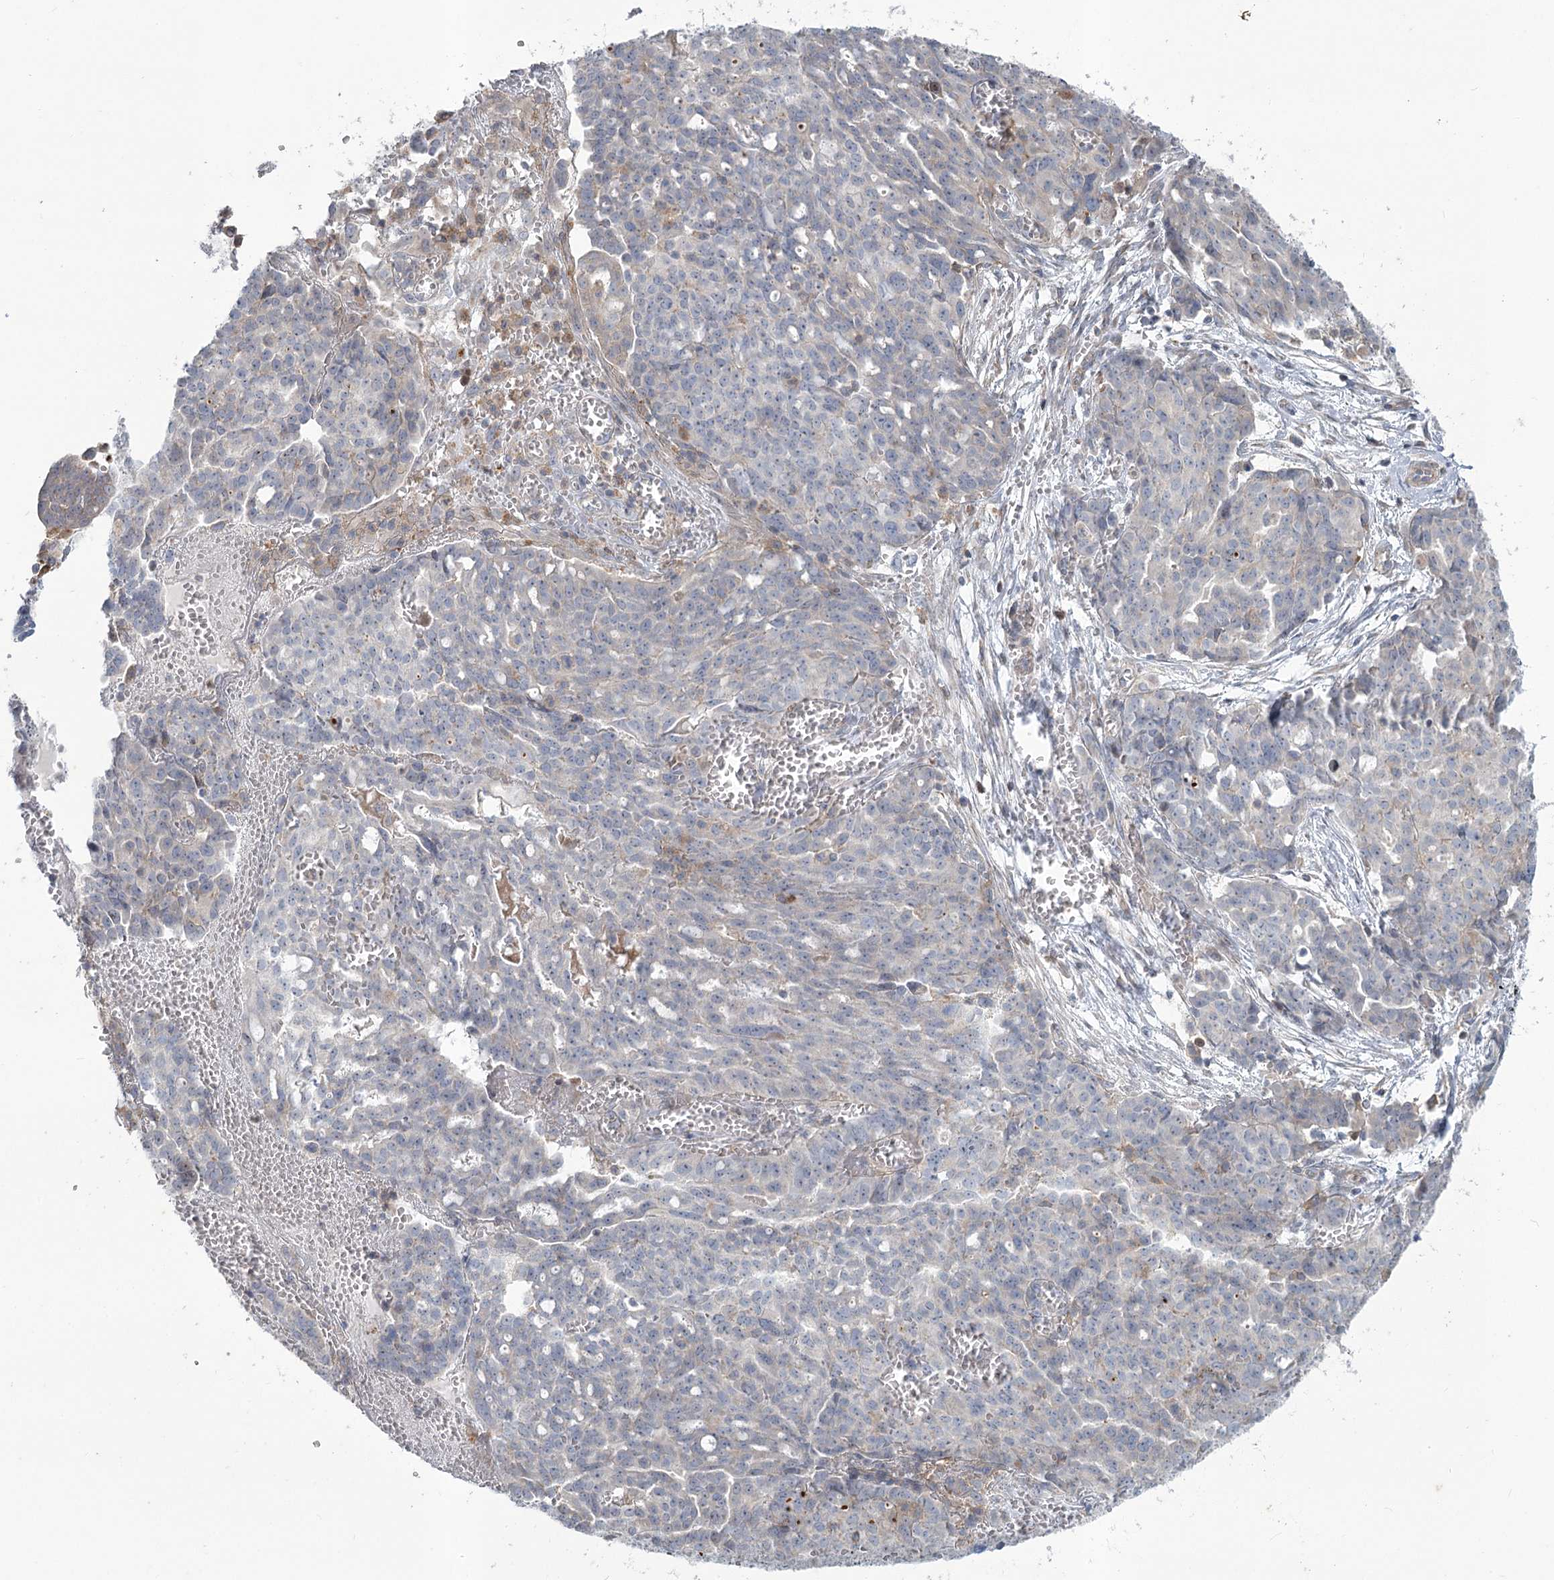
{"staining": {"intensity": "negative", "quantity": "none", "location": "none"}, "tissue": "ovarian cancer", "cell_type": "Tumor cells", "image_type": "cancer", "snomed": [{"axis": "morphology", "description": "Cystadenocarcinoma, serous, NOS"}, {"axis": "topography", "description": "Soft tissue"}, {"axis": "topography", "description": "Ovary"}], "caption": "Ovarian cancer (serous cystadenocarcinoma) stained for a protein using IHC shows no staining tumor cells.", "gene": "MTG1", "patient": {"sex": "female", "age": 57}}